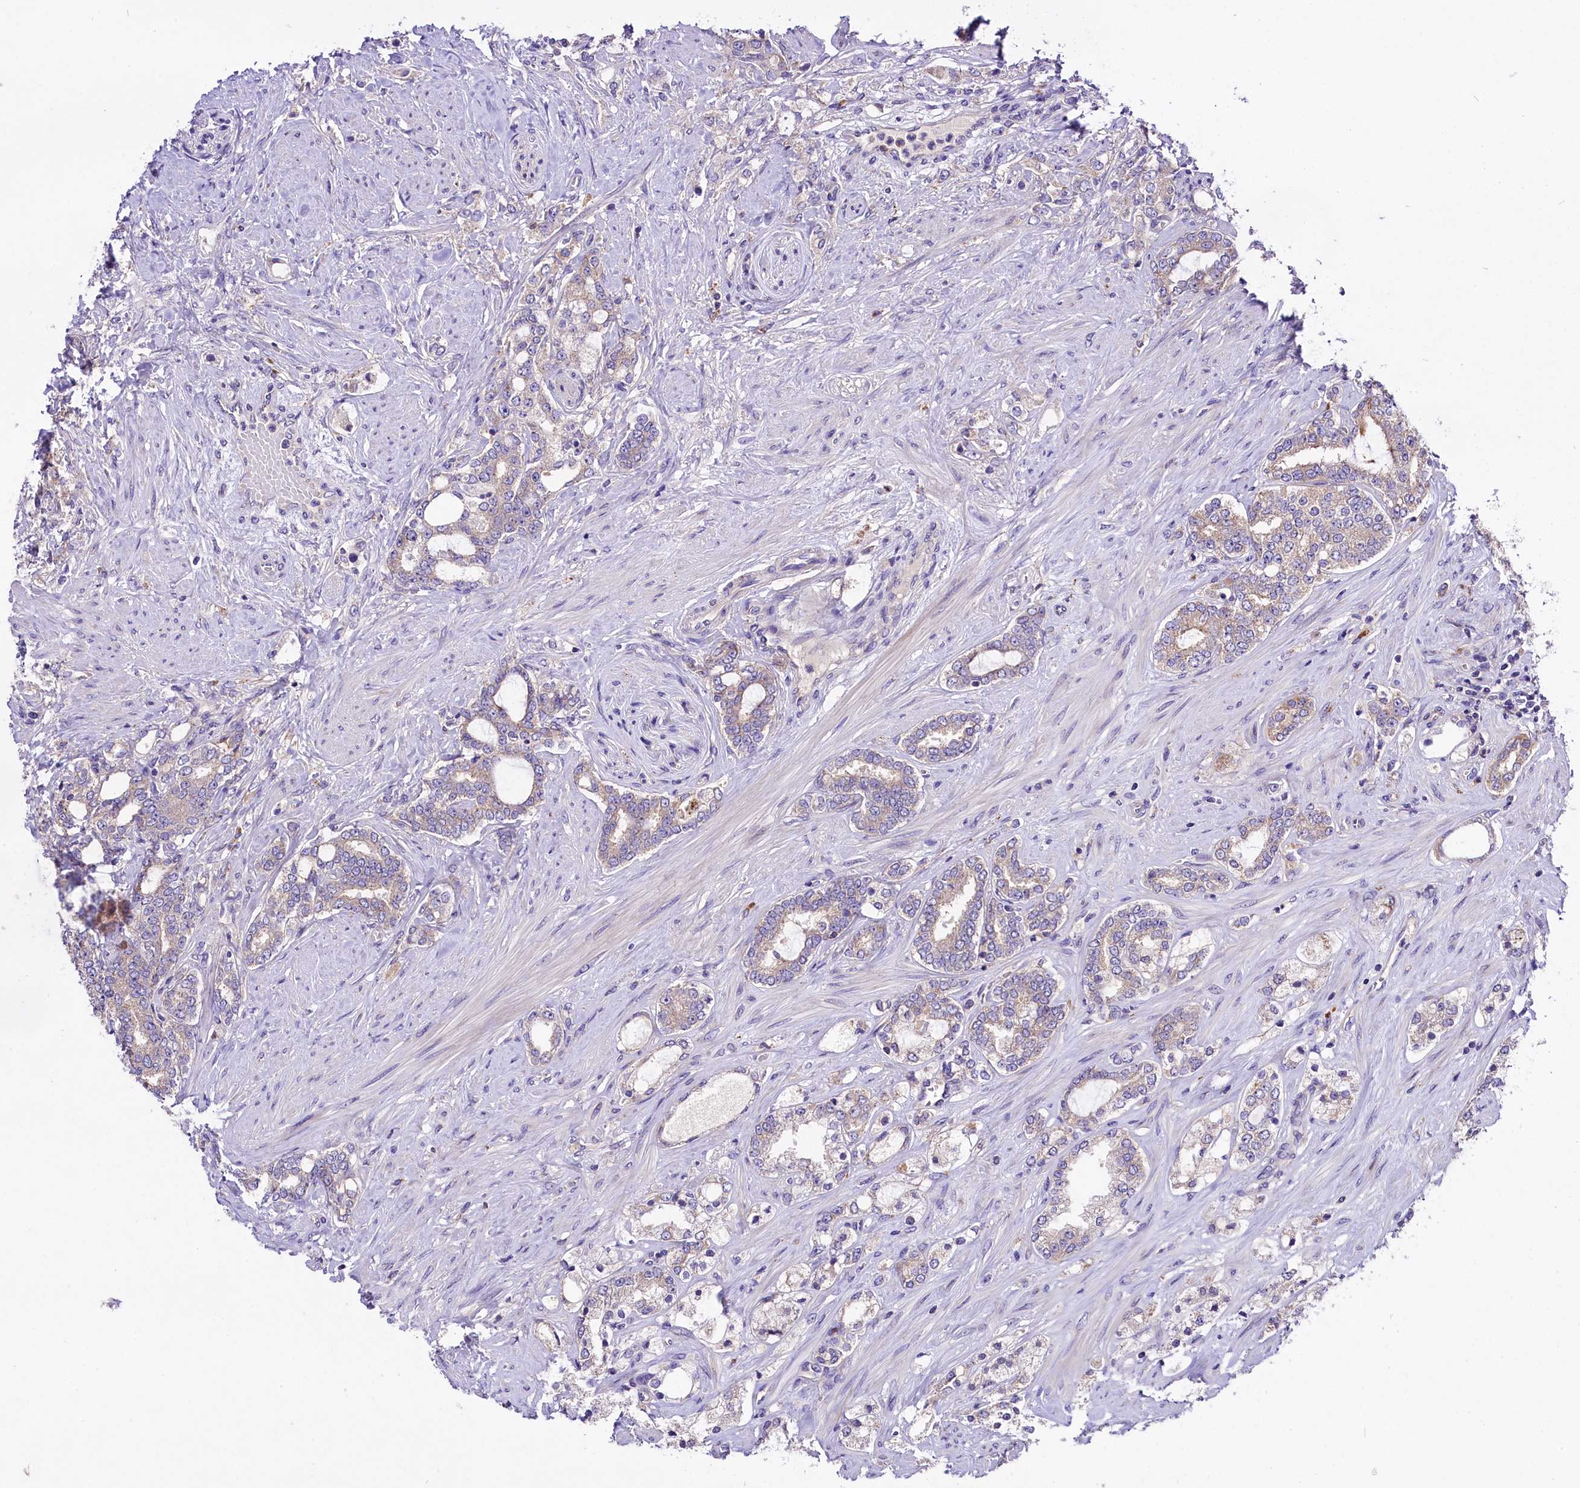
{"staining": {"intensity": "moderate", "quantity": "25%-75%", "location": "cytoplasmic/membranous"}, "tissue": "prostate cancer", "cell_type": "Tumor cells", "image_type": "cancer", "snomed": [{"axis": "morphology", "description": "Adenocarcinoma, High grade"}, {"axis": "topography", "description": "Prostate"}], "caption": "A brown stain shows moderate cytoplasmic/membranous expression of a protein in human prostate adenocarcinoma (high-grade) tumor cells.", "gene": "PEMT", "patient": {"sex": "male", "age": 64}}